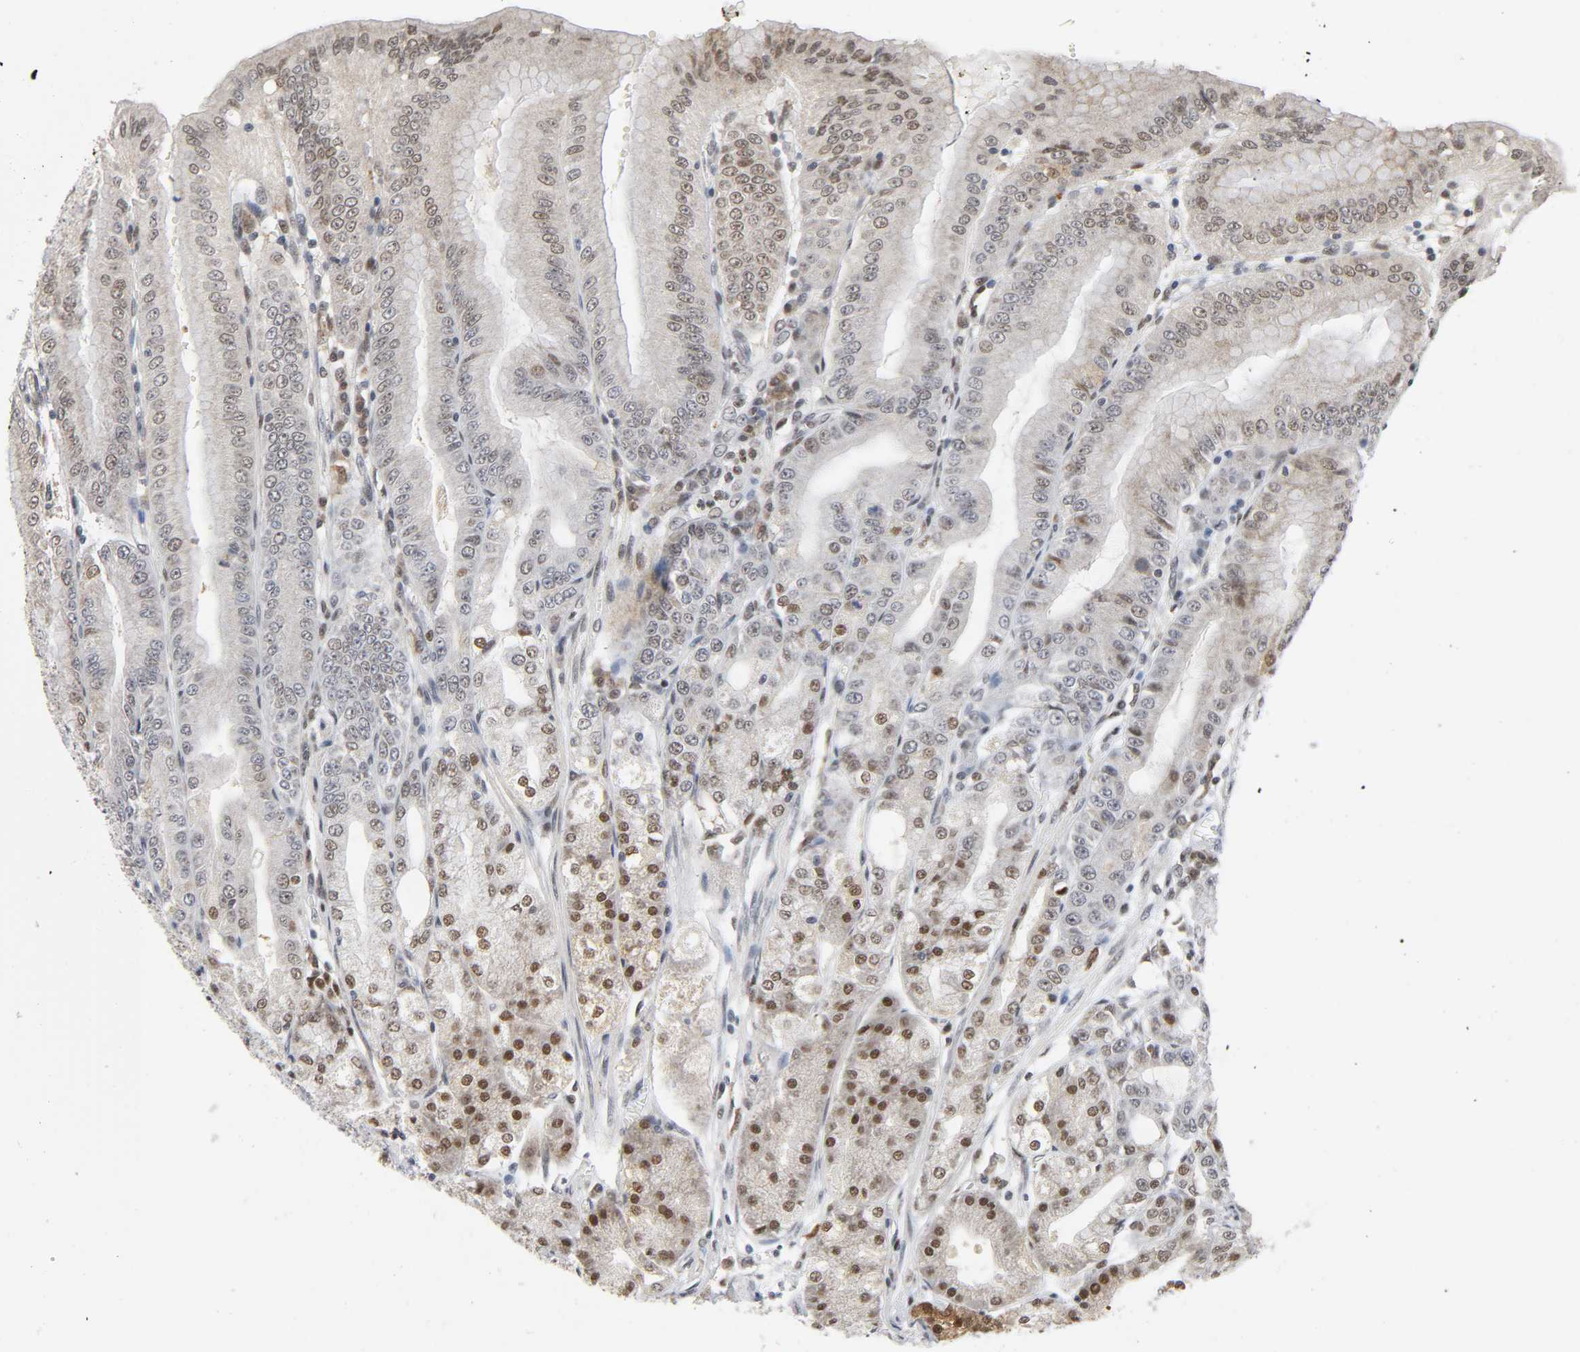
{"staining": {"intensity": "moderate", "quantity": ">75%", "location": "cytoplasmic/membranous,nuclear"}, "tissue": "stomach", "cell_type": "Glandular cells", "image_type": "normal", "snomed": [{"axis": "morphology", "description": "Normal tissue, NOS"}, {"axis": "topography", "description": "Stomach, lower"}], "caption": "Protein staining of normal stomach displays moderate cytoplasmic/membranous,nuclear positivity in approximately >75% of glandular cells.", "gene": "KAT2B", "patient": {"sex": "male", "age": 71}}